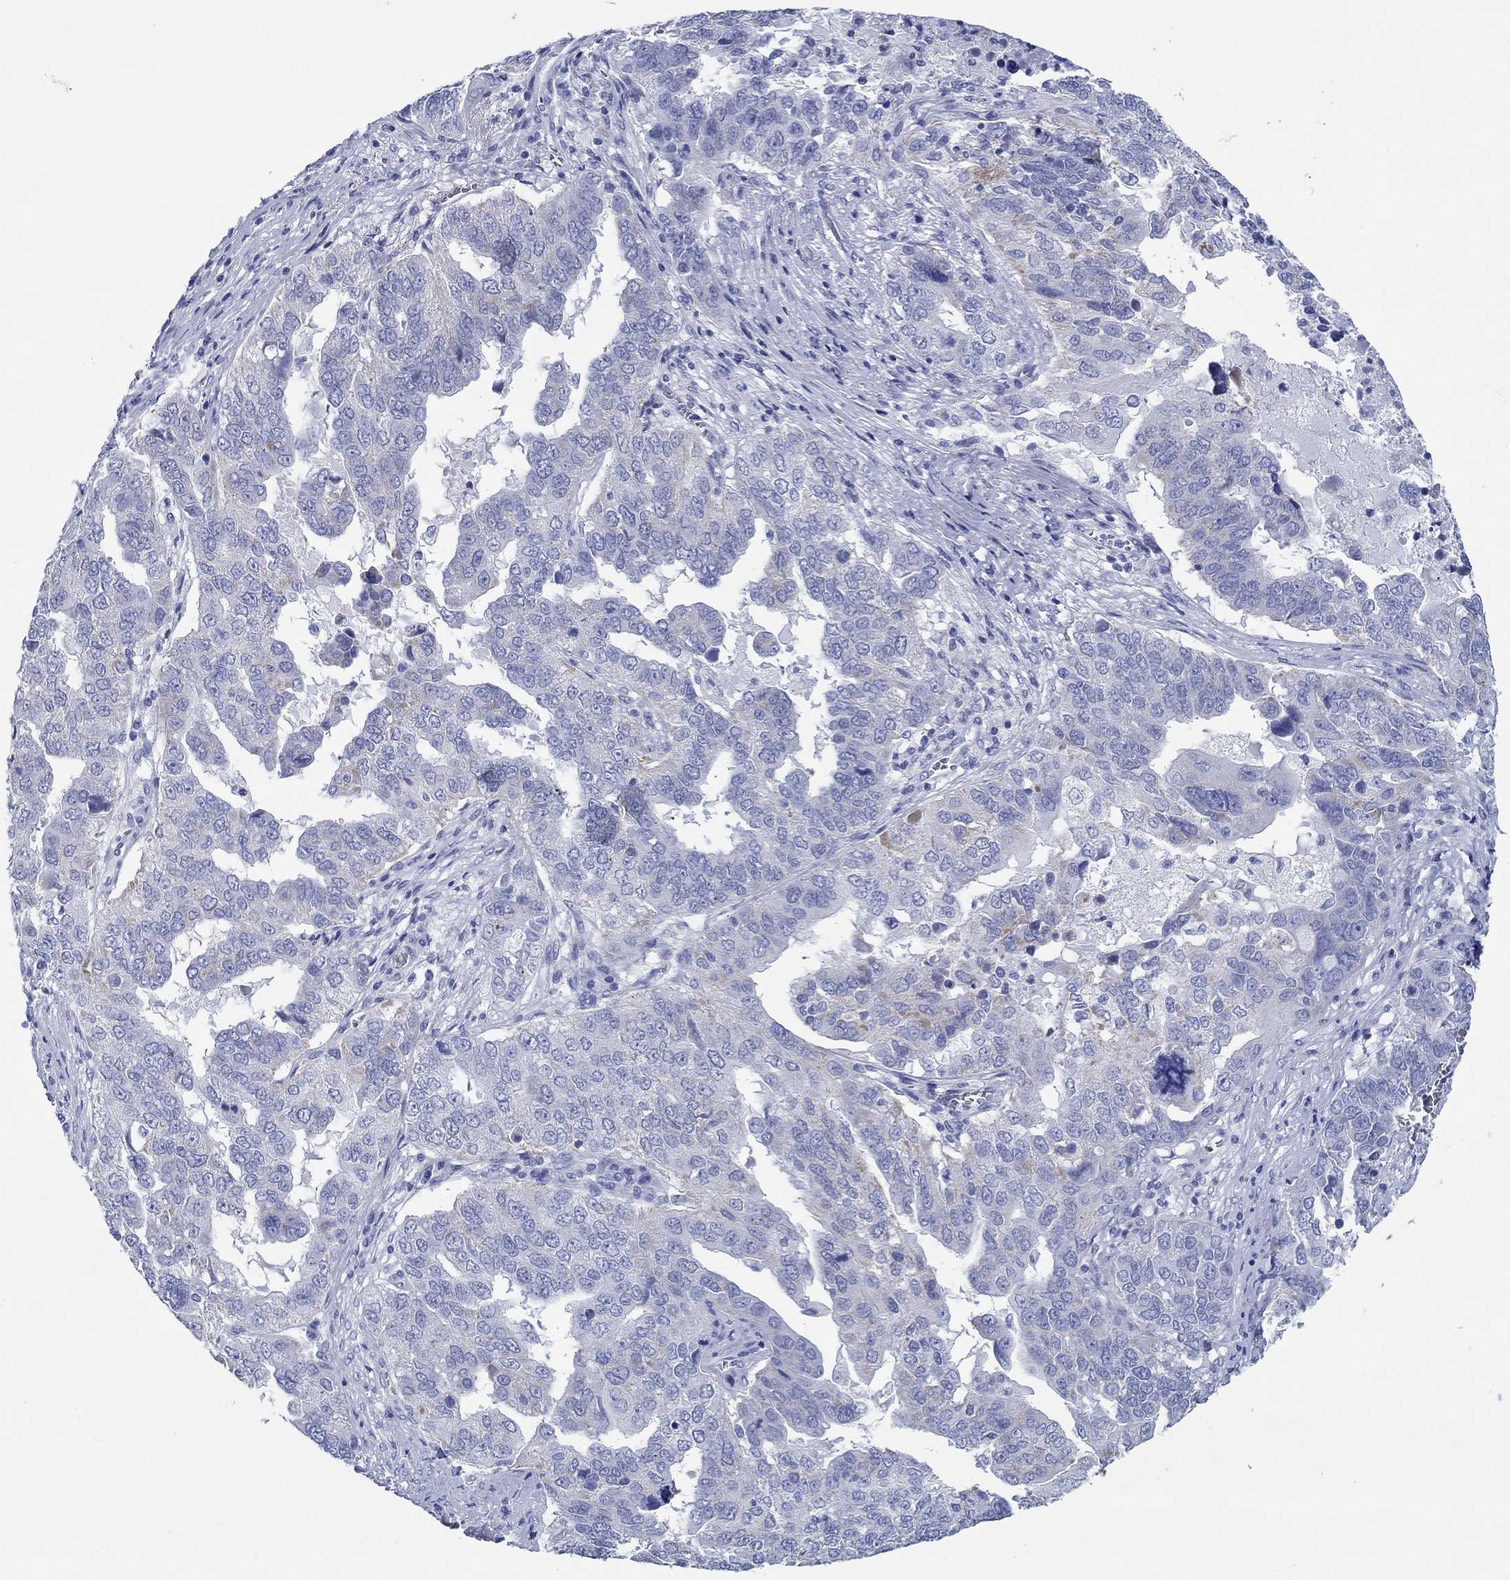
{"staining": {"intensity": "weak", "quantity": "<25%", "location": "cytoplasmic/membranous"}, "tissue": "ovarian cancer", "cell_type": "Tumor cells", "image_type": "cancer", "snomed": [{"axis": "morphology", "description": "Carcinoma, endometroid"}, {"axis": "topography", "description": "Soft tissue"}, {"axis": "topography", "description": "Ovary"}], "caption": "Endometroid carcinoma (ovarian) was stained to show a protein in brown. There is no significant positivity in tumor cells. (Brightfield microscopy of DAB (3,3'-diaminobenzidine) IHC at high magnification).", "gene": "HCRT", "patient": {"sex": "female", "age": 52}}